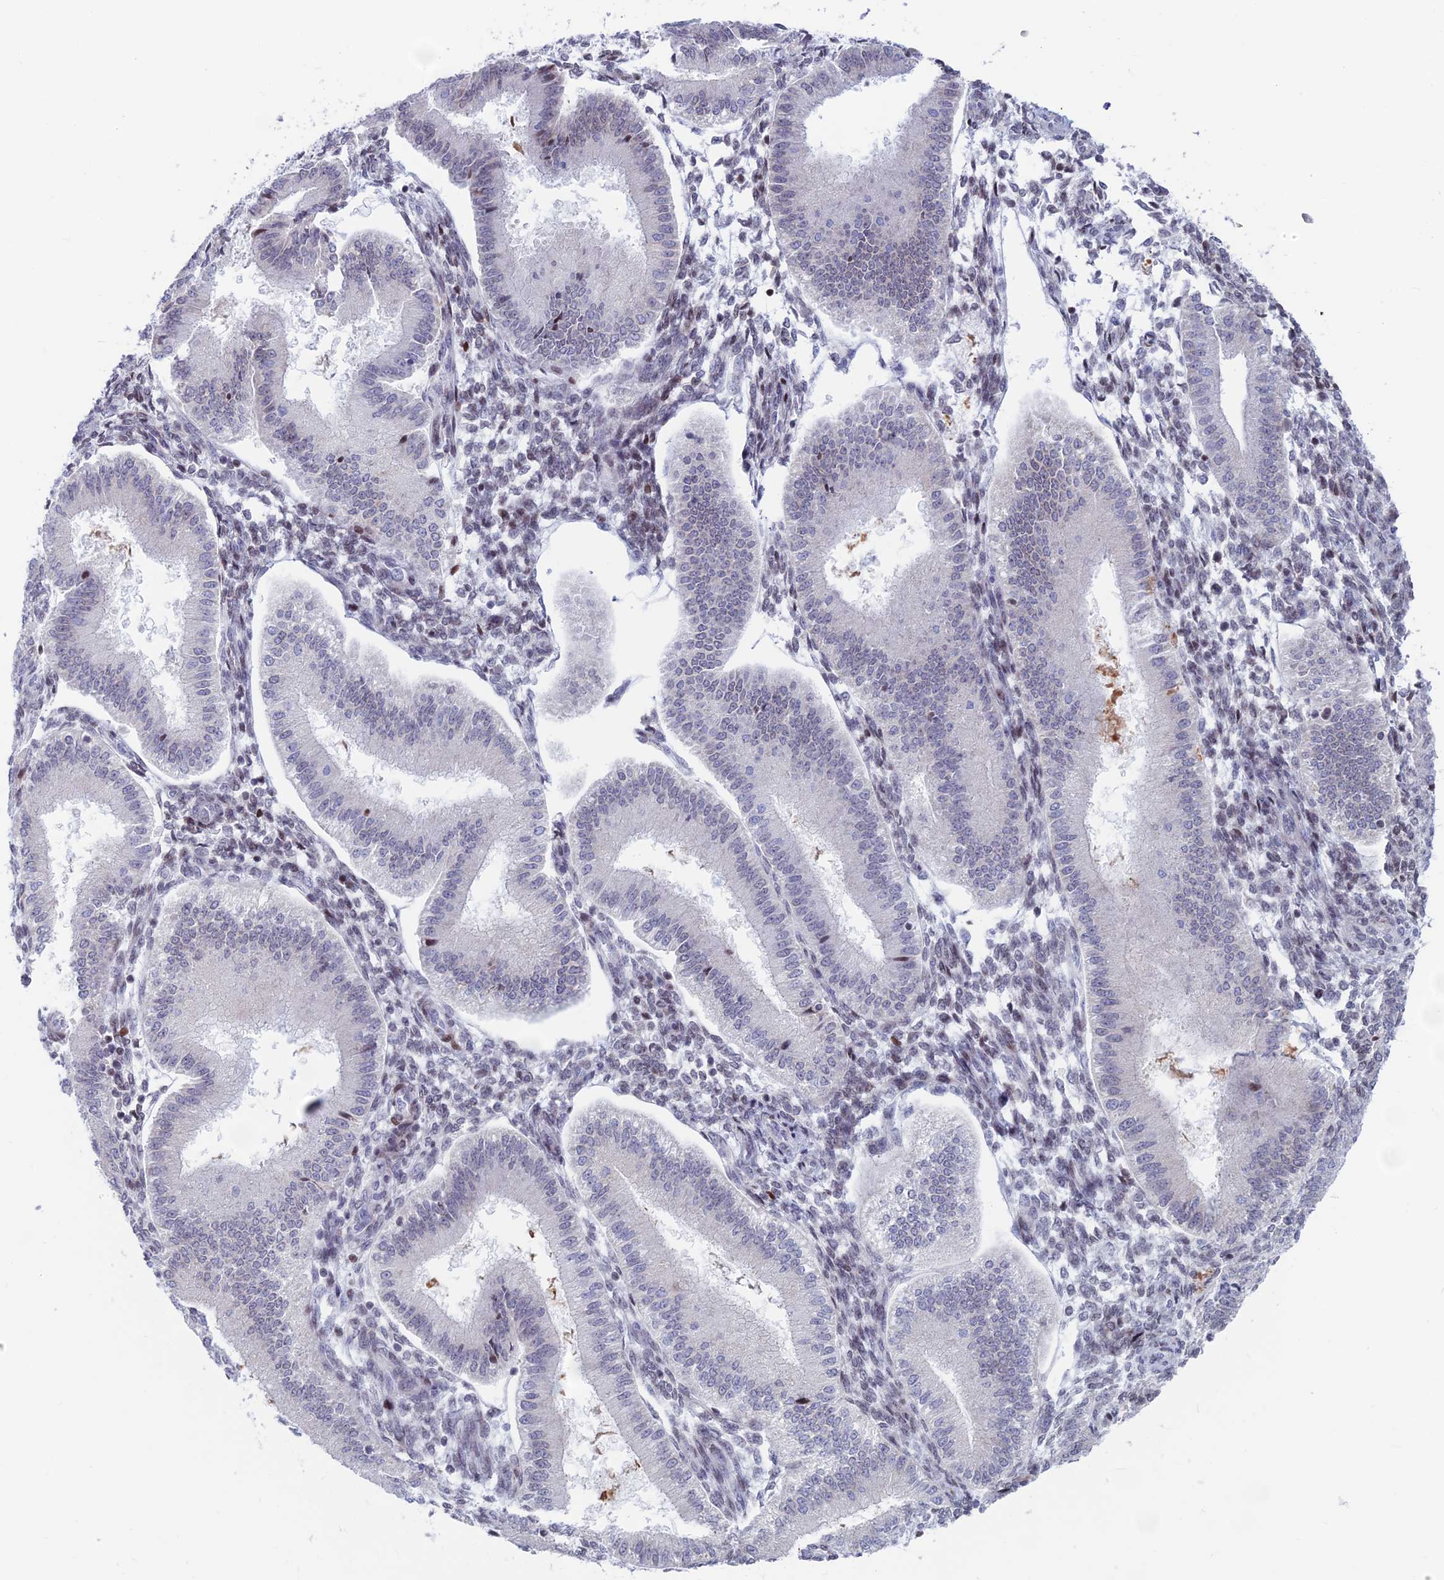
{"staining": {"intensity": "weak", "quantity": "<25%", "location": "nuclear"}, "tissue": "endometrium", "cell_type": "Cells in endometrial stroma", "image_type": "normal", "snomed": [{"axis": "morphology", "description": "Normal tissue, NOS"}, {"axis": "topography", "description": "Endometrium"}], "caption": "DAB immunohistochemical staining of normal human endometrium shows no significant expression in cells in endometrial stroma.", "gene": "CERS6", "patient": {"sex": "female", "age": 39}}